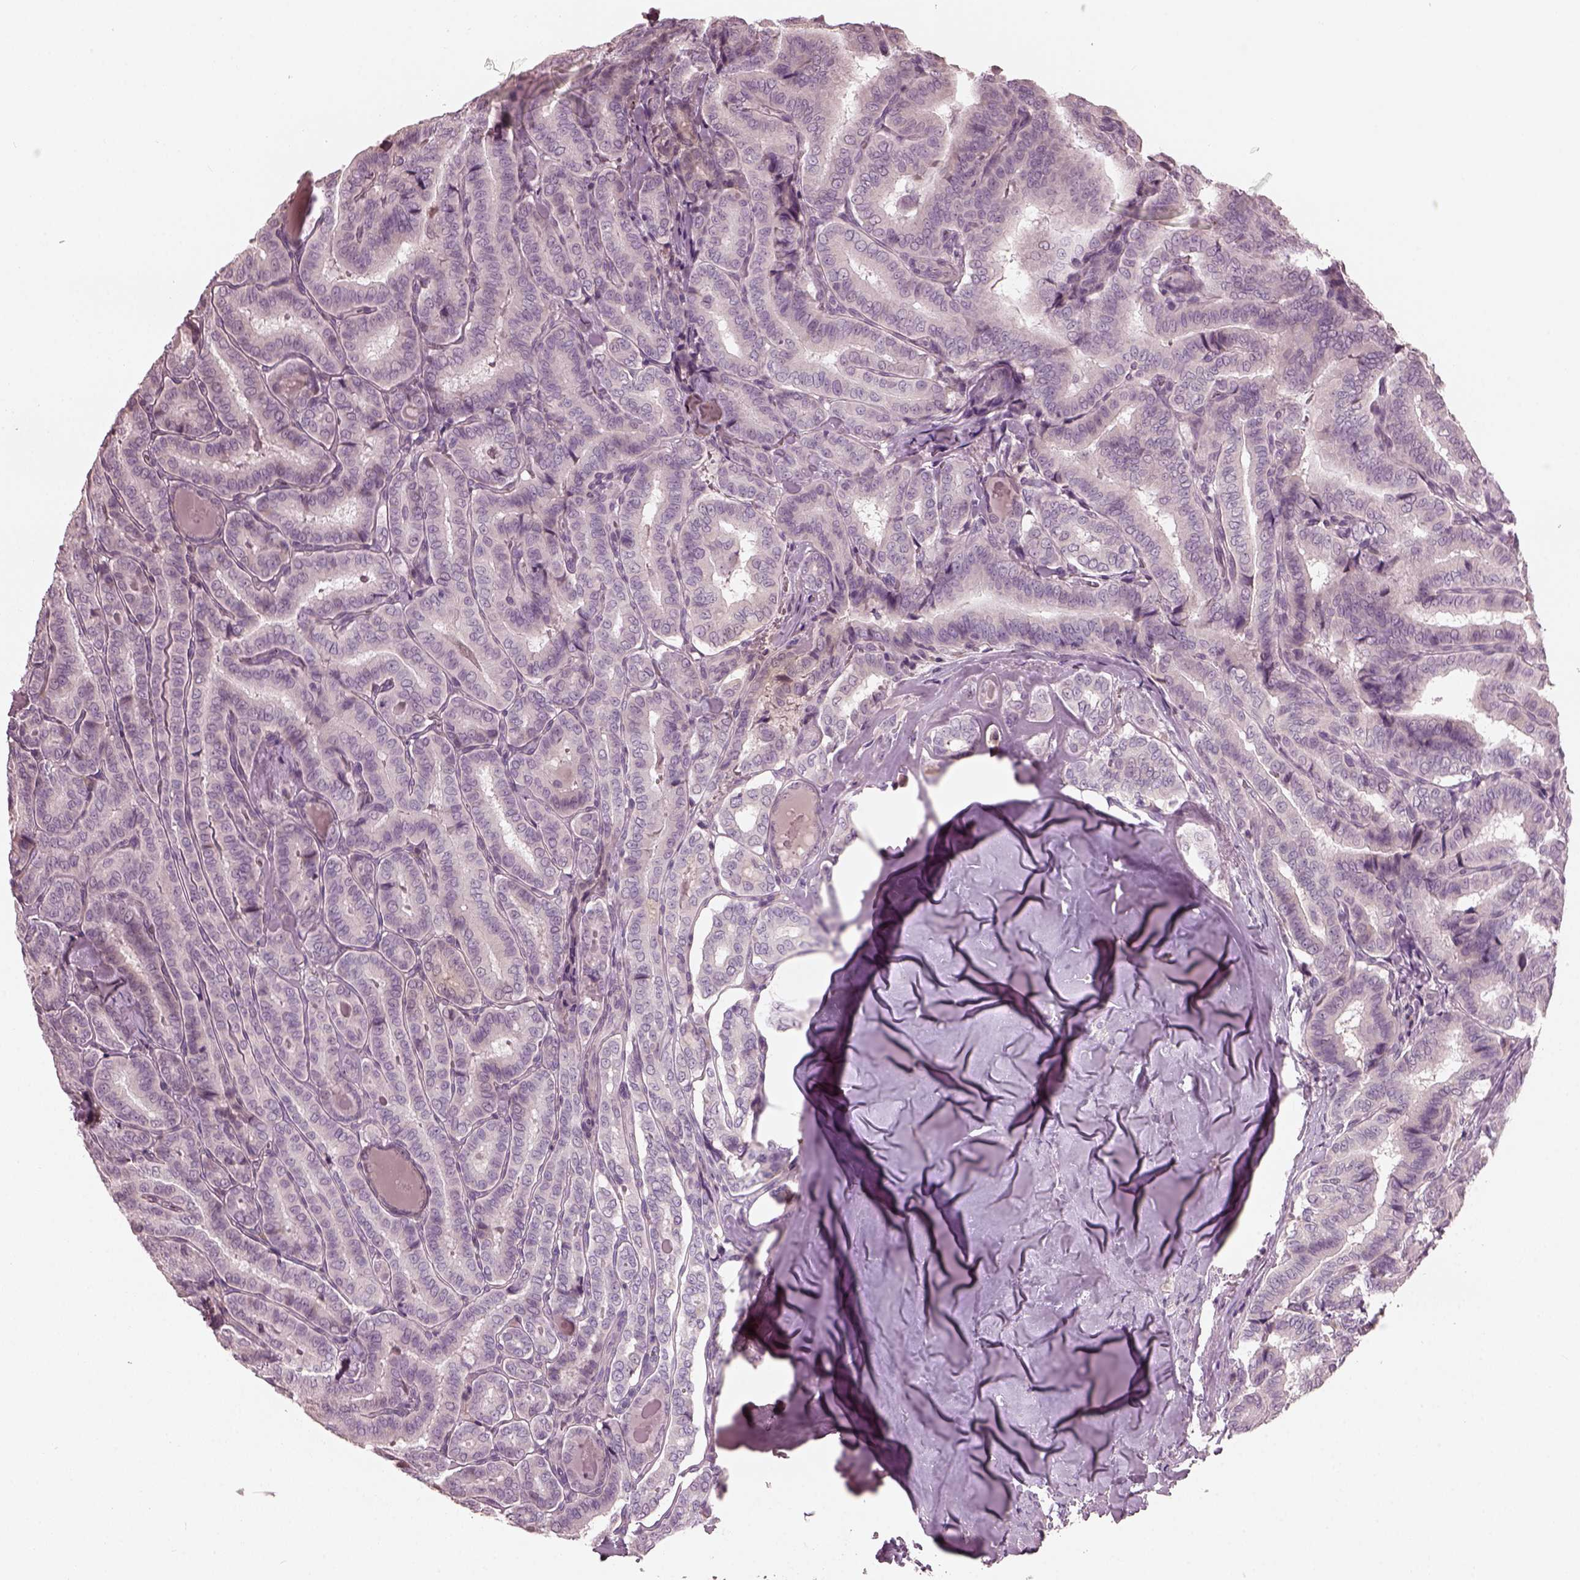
{"staining": {"intensity": "negative", "quantity": "none", "location": "none"}, "tissue": "thyroid cancer", "cell_type": "Tumor cells", "image_type": "cancer", "snomed": [{"axis": "morphology", "description": "Papillary adenocarcinoma, NOS"}, {"axis": "morphology", "description": "Papillary adenoma metastatic"}, {"axis": "topography", "description": "Thyroid gland"}], "caption": "This is an immunohistochemistry (IHC) micrograph of papillary adenoma metastatic (thyroid). There is no expression in tumor cells.", "gene": "OPTC", "patient": {"sex": "female", "age": 50}}